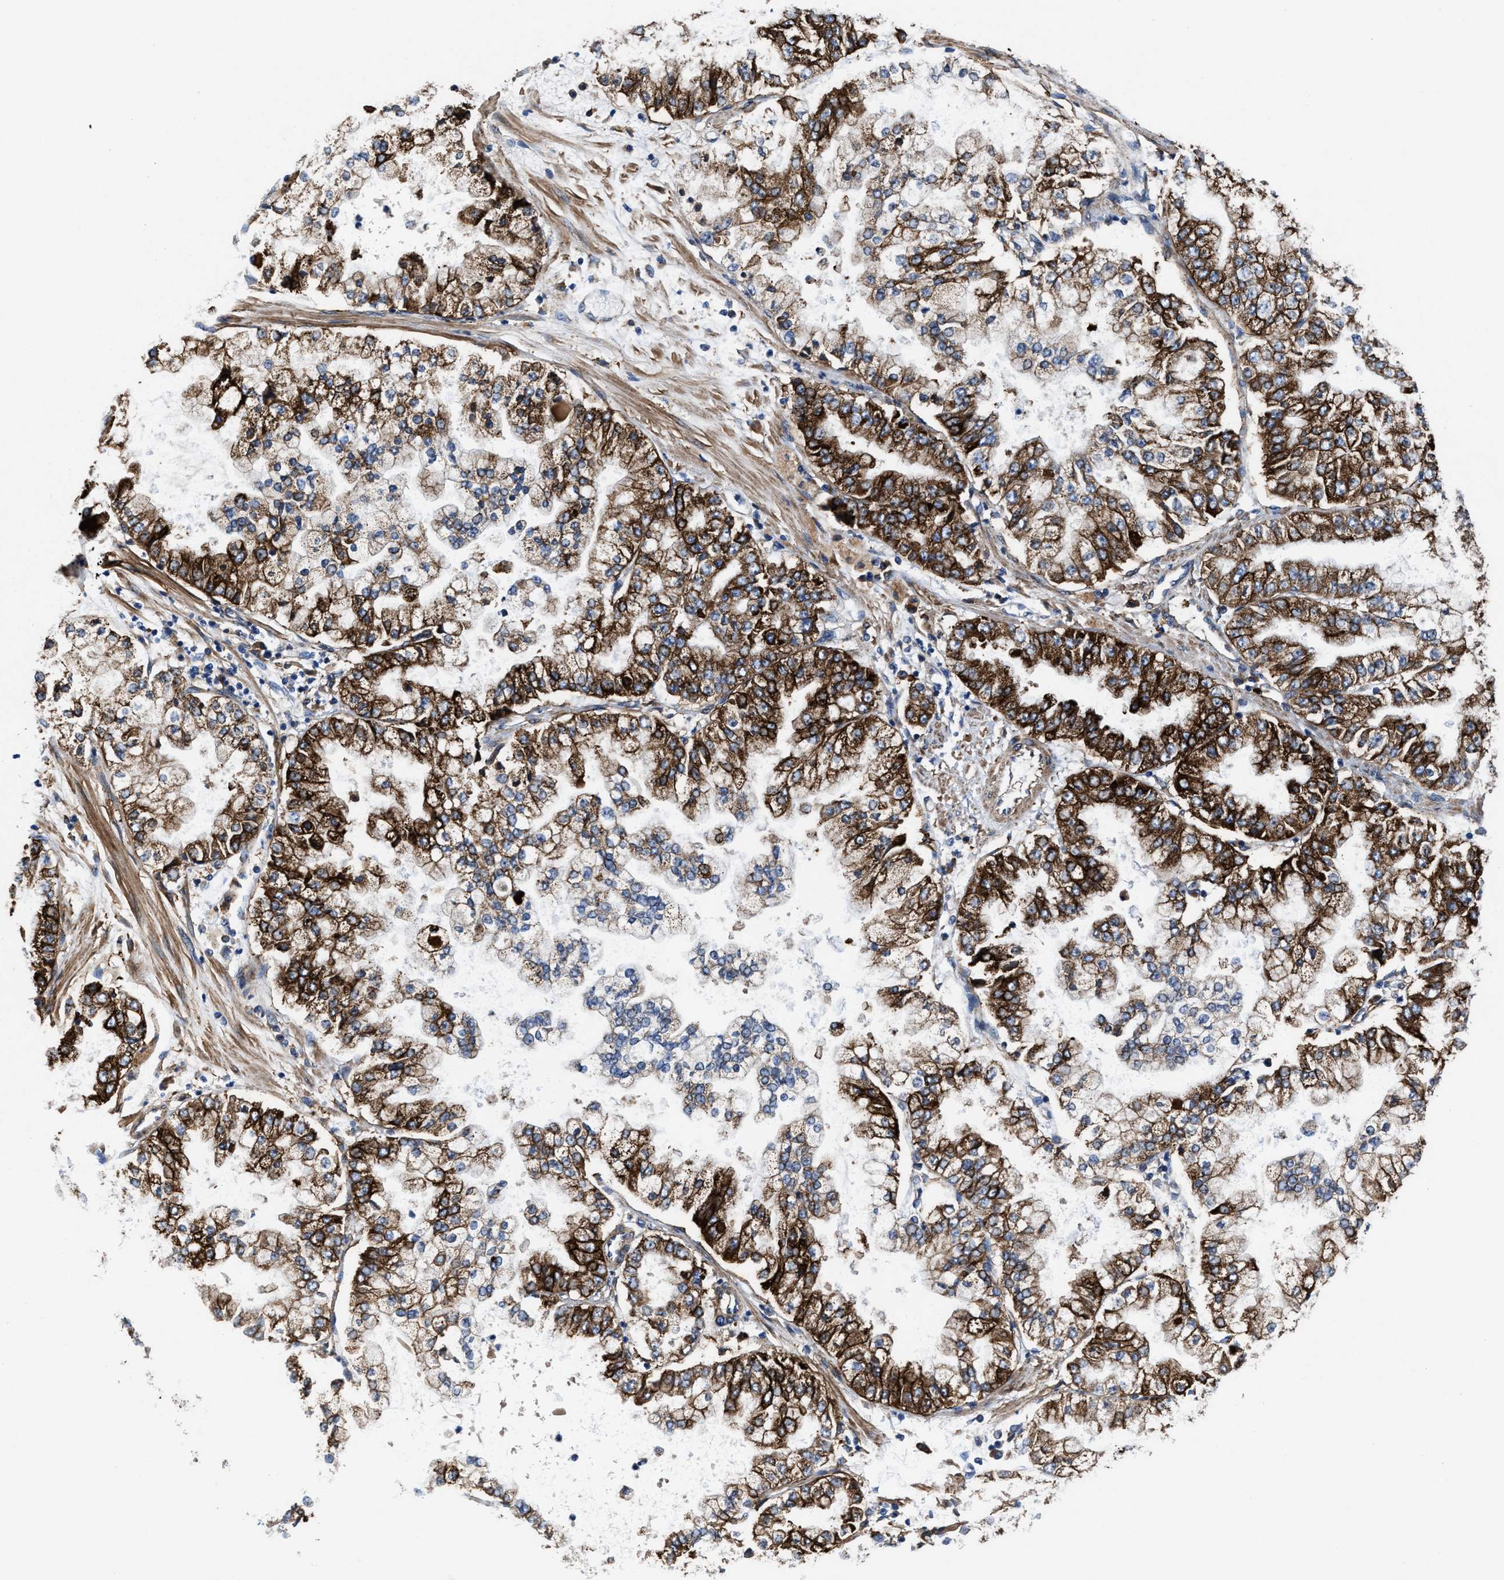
{"staining": {"intensity": "strong", "quantity": ">75%", "location": "cytoplasmic/membranous"}, "tissue": "stomach cancer", "cell_type": "Tumor cells", "image_type": "cancer", "snomed": [{"axis": "morphology", "description": "Adenocarcinoma, NOS"}, {"axis": "topography", "description": "Stomach"}], "caption": "This is an image of immunohistochemistry (IHC) staining of stomach adenocarcinoma, which shows strong expression in the cytoplasmic/membranous of tumor cells.", "gene": "SLC12A2", "patient": {"sex": "male", "age": 76}}